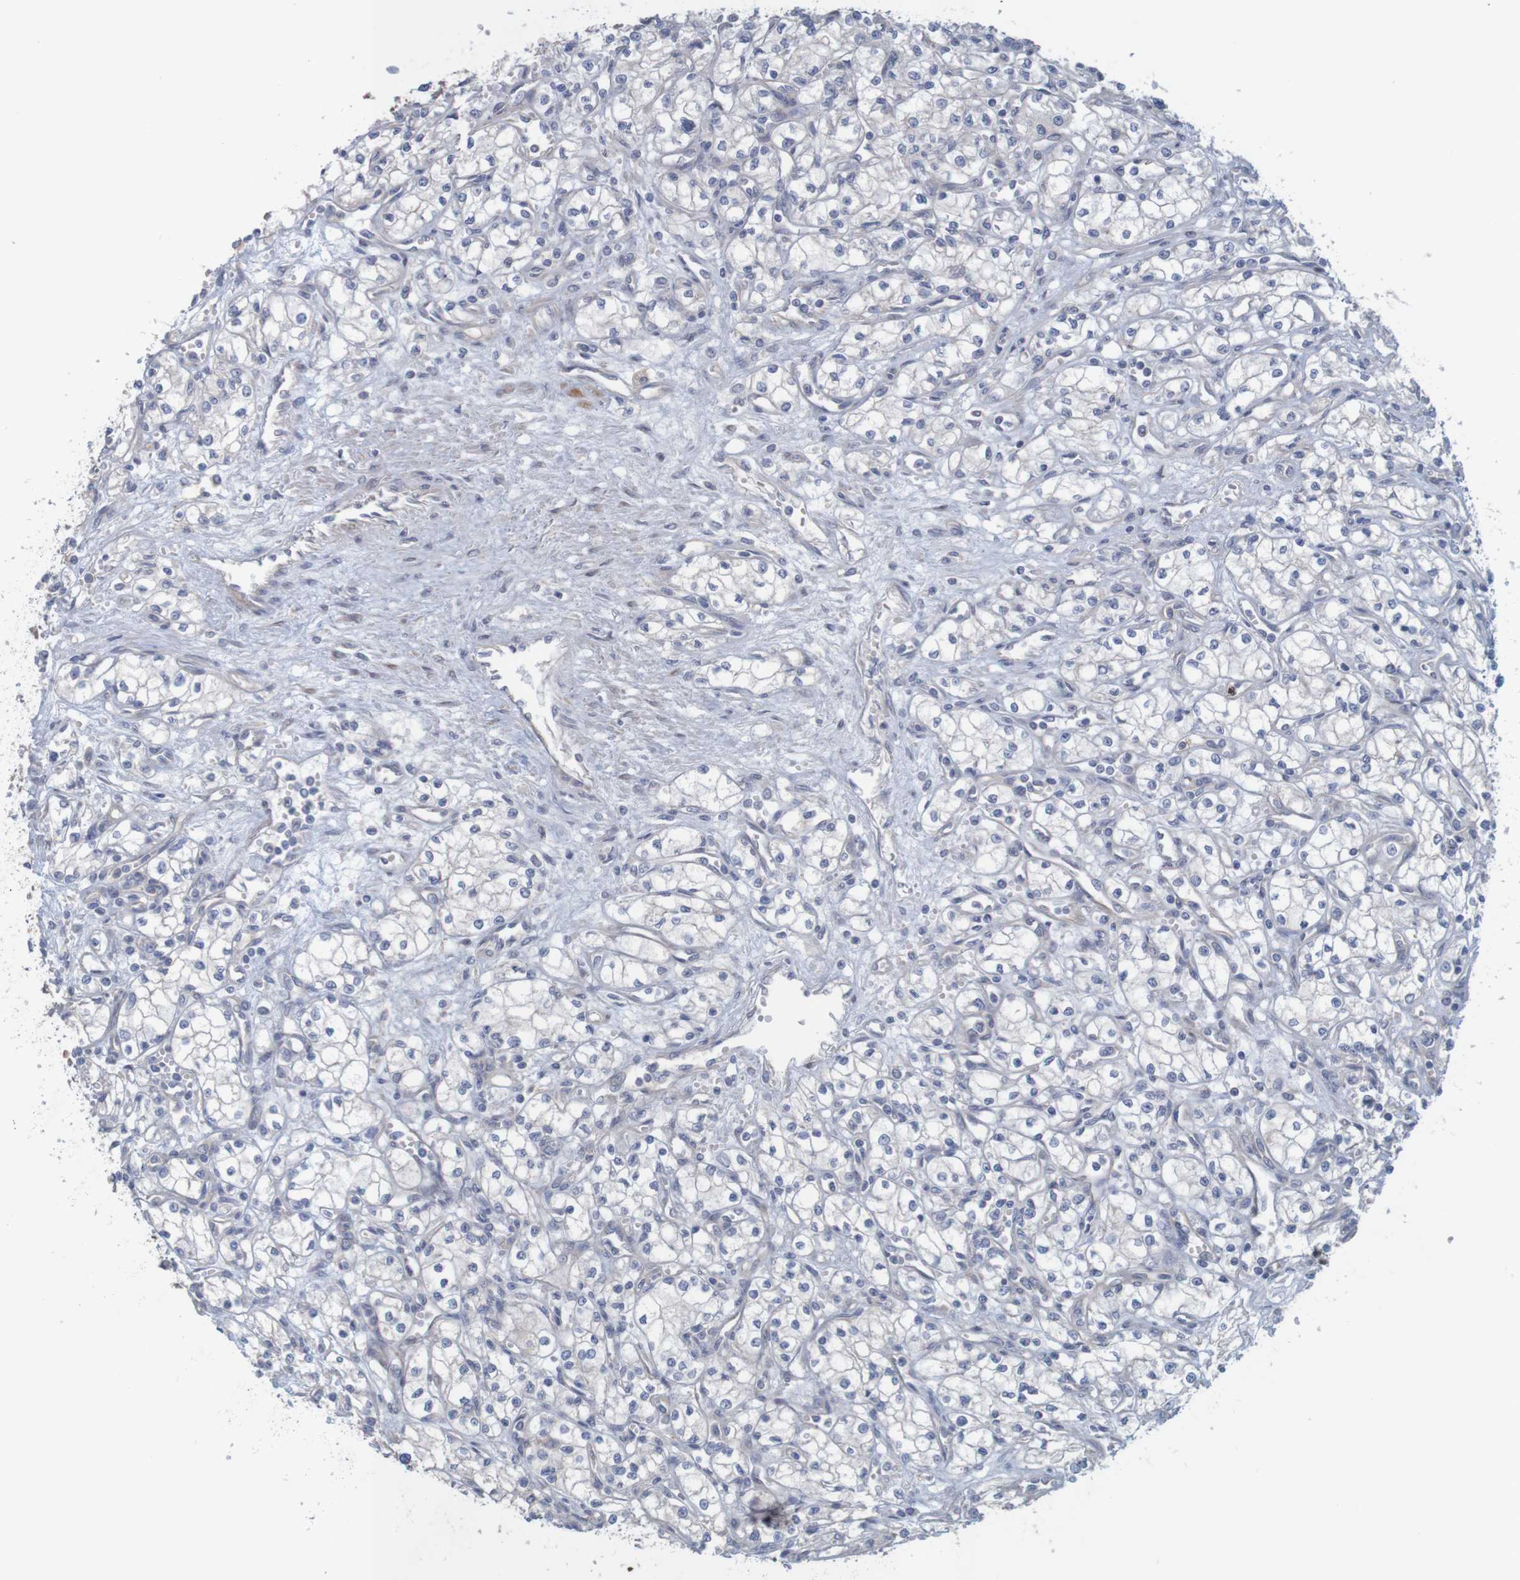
{"staining": {"intensity": "negative", "quantity": "none", "location": "none"}, "tissue": "renal cancer", "cell_type": "Tumor cells", "image_type": "cancer", "snomed": [{"axis": "morphology", "description": "Normal tissue, NOS"}, {"axis": "morphology", "description": "Adenocarcinoma, NOS"}, {"axis": "topography", "description": "Kidney"}], "caption": "Renal cancer (adenocarcinoma) was stained to show a protein in brown. There is no significant positivity in tumor cells.", "gene": "KRT23", "patient": {"sex": "male", "age": 59}}